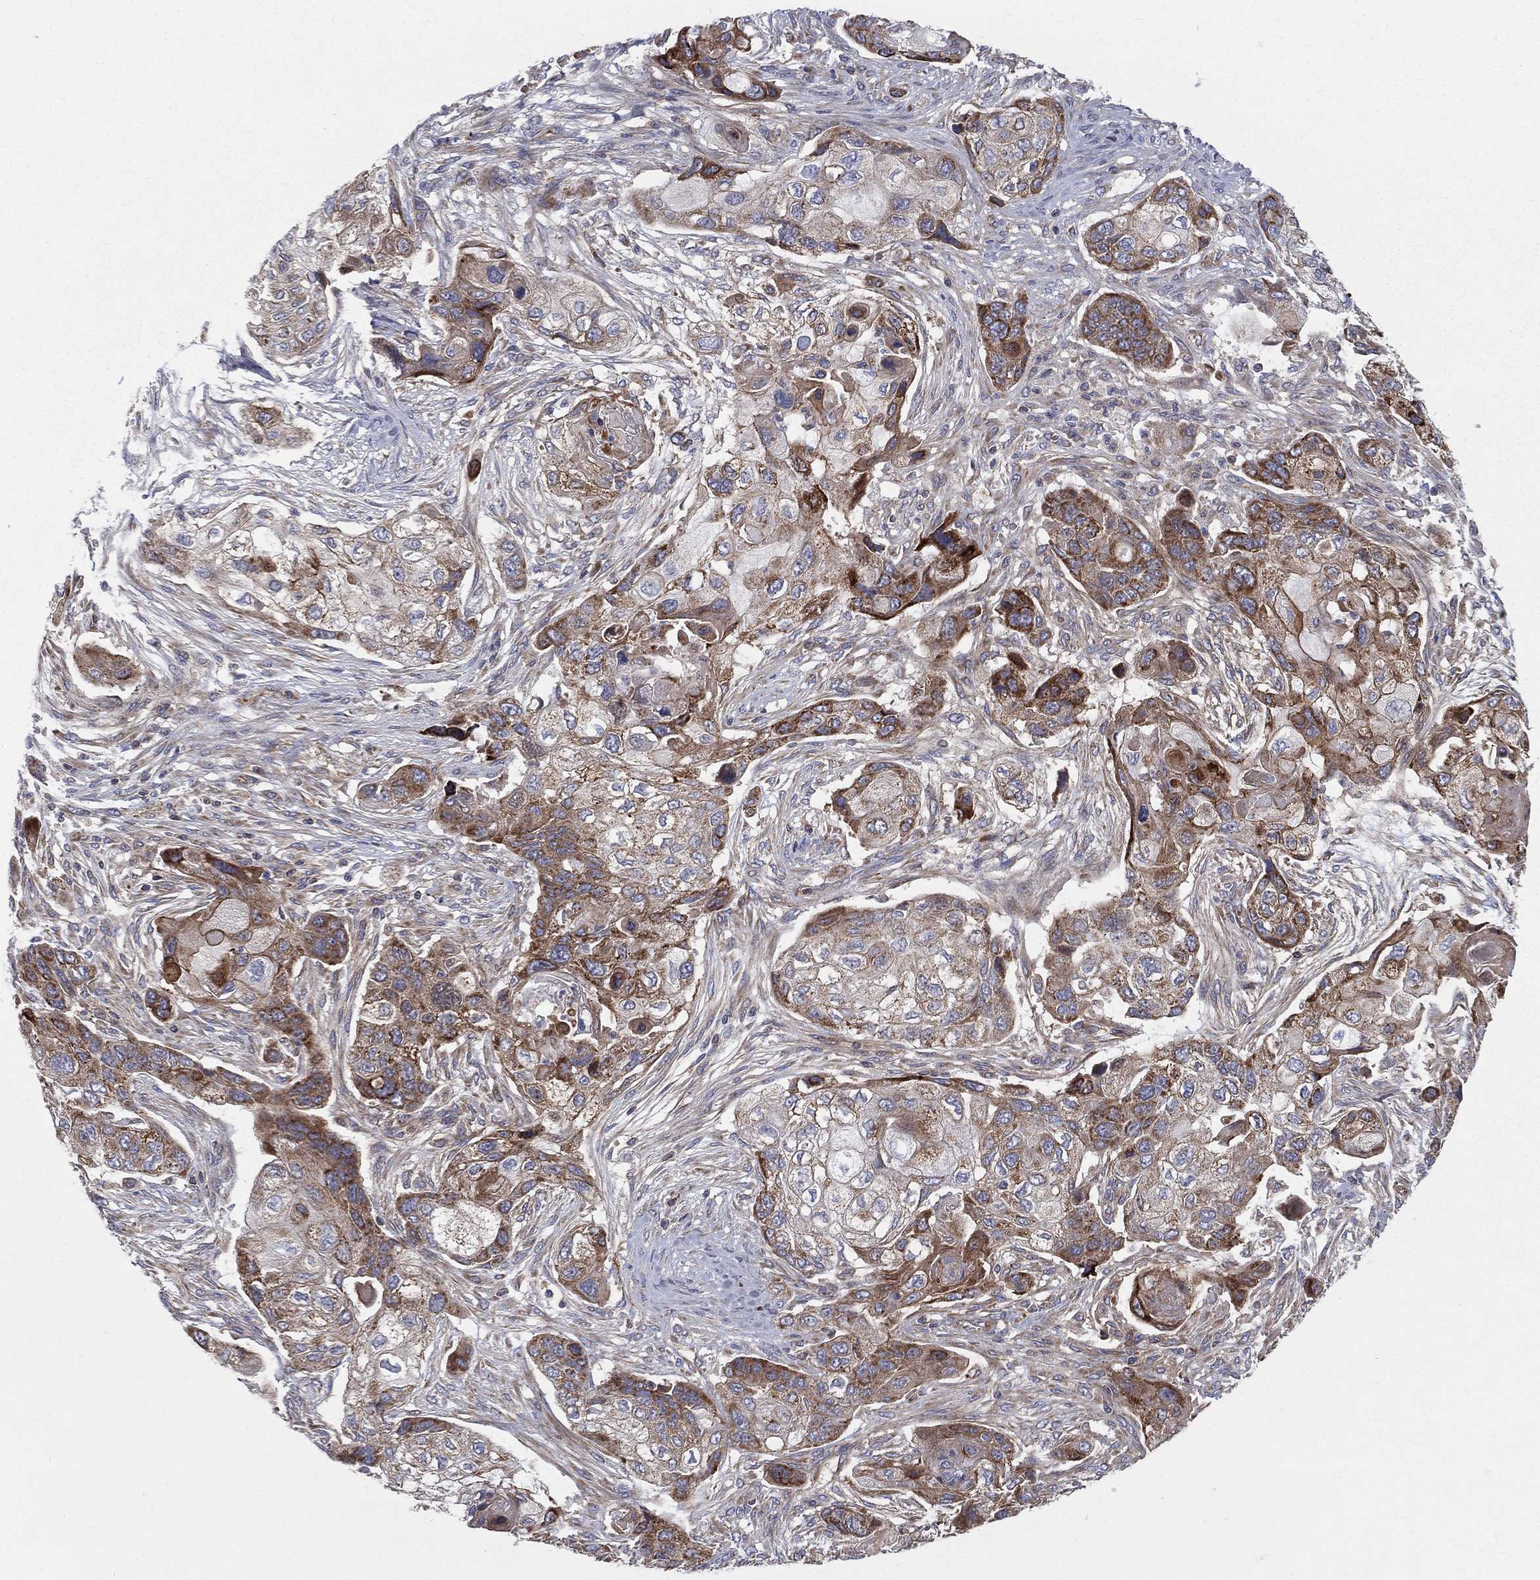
{"staining": {"intensity": "moderate", "quantity": ">75%", "location": "cytoplasmic/membranous"}, "tissue": "lung cancer", "cell_type": "Tumor cells", "image_type": "cancer", "snomed": [{"axis": "morphology", "description": "Squamous cell carcinoma, NOS"}, {"axis": "topography", "description": "Lung"}], "caption": "Immunohistochemical staining of squamous cell carcinoma (lung) demonstrates medium levels of moderate cytoplasmic/membranous expression in approximately >75% of tumor cells.", "gene": "MIX23", "patient": {"sex": "male", "age": 69}}